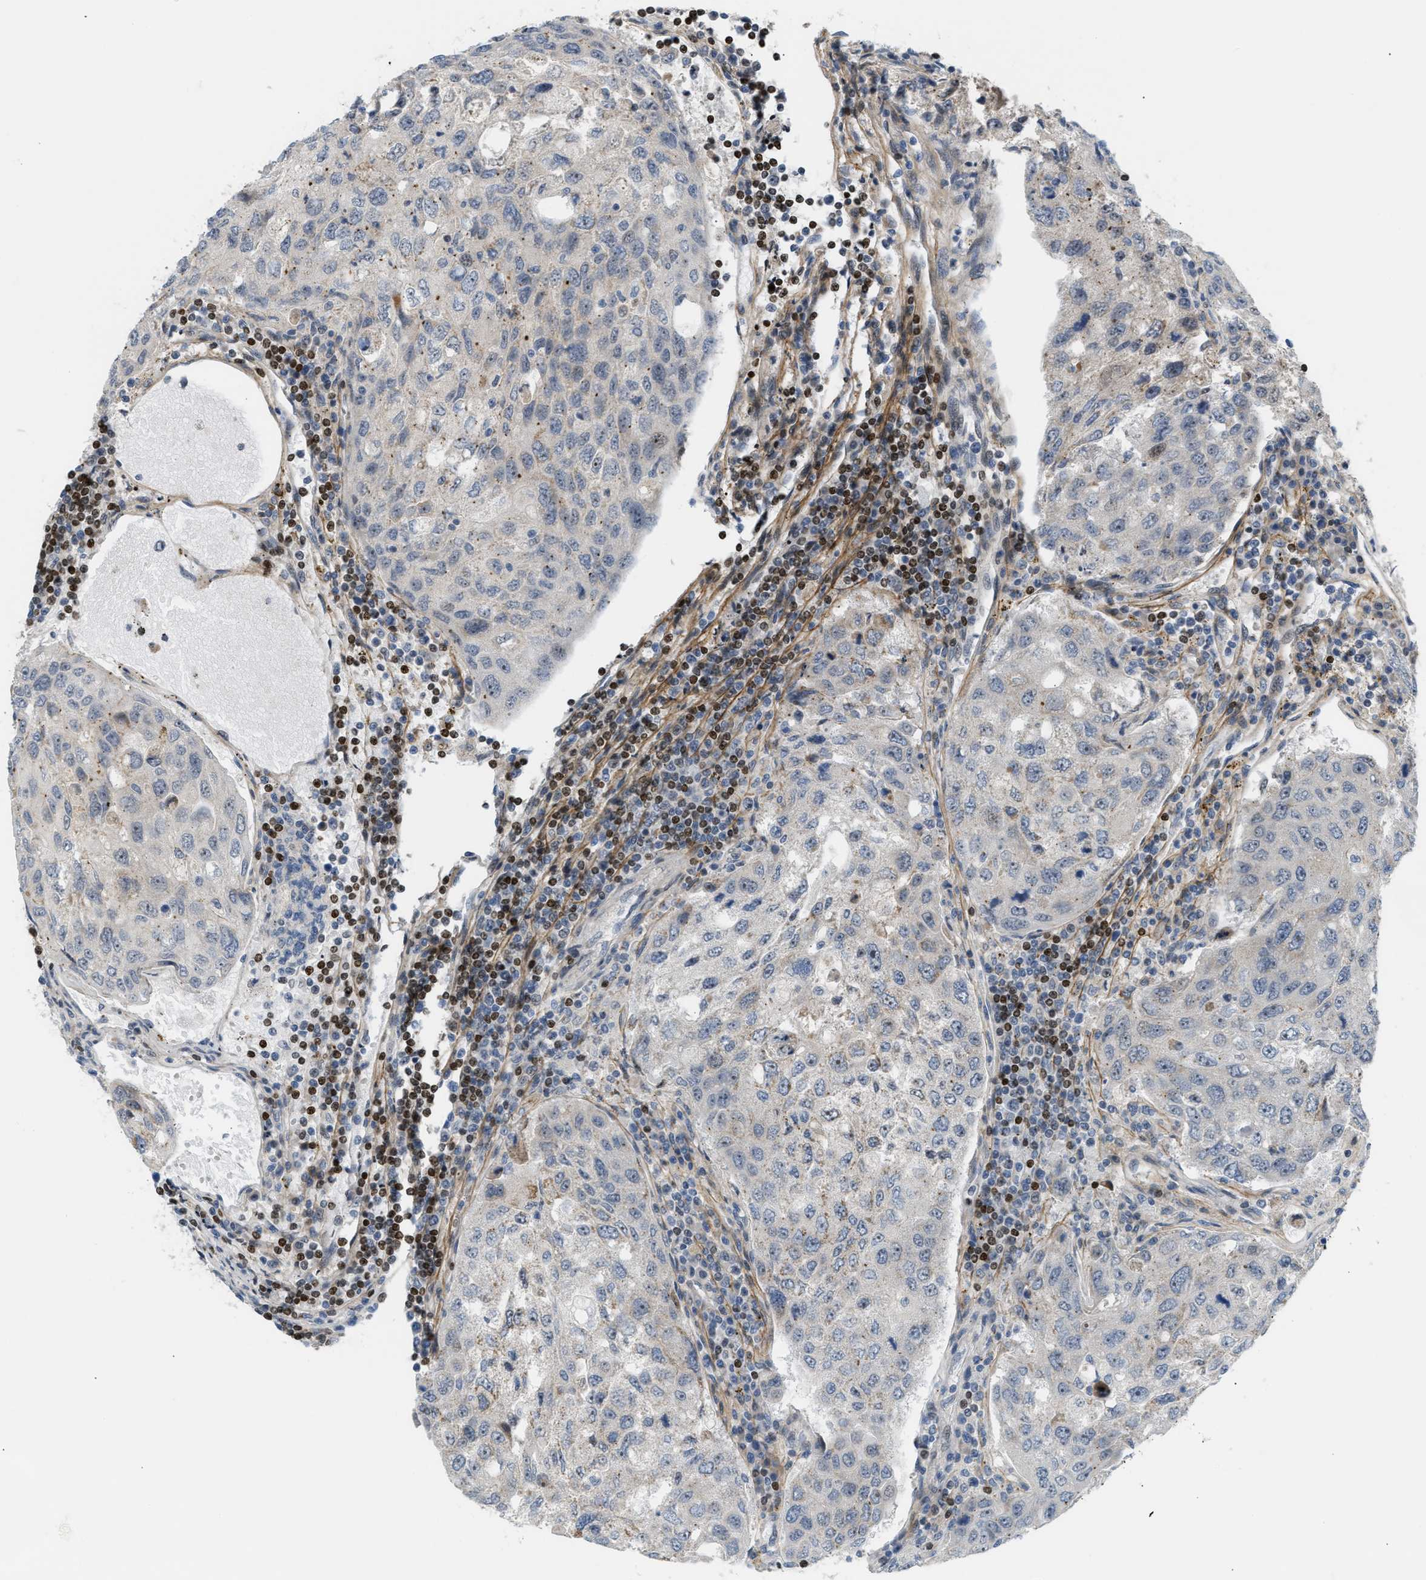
{"staining": {"intensity": "weak", "quantity": "<25%", "location": "cytoplasmic/membranous"}, "tissue": "urothelial cancer", "cell_type": "Tumor cells", "image_type": "cancer", "snomed": [{"axis": "morphology", "description": "Urothelial carcinoma, High grade"}, {"axis": "topography", "description": "Lymph node"}, {"axis": "topography", "description": "Urinary bladder"}], "caption": "High power microscopy micrograph of an immunohistochemistry (IHC) image of urothelial cancer, revealing no significant staining in tumor cells.", "gene": "NPS", "patient": {"sex": "male", "age": 51}}